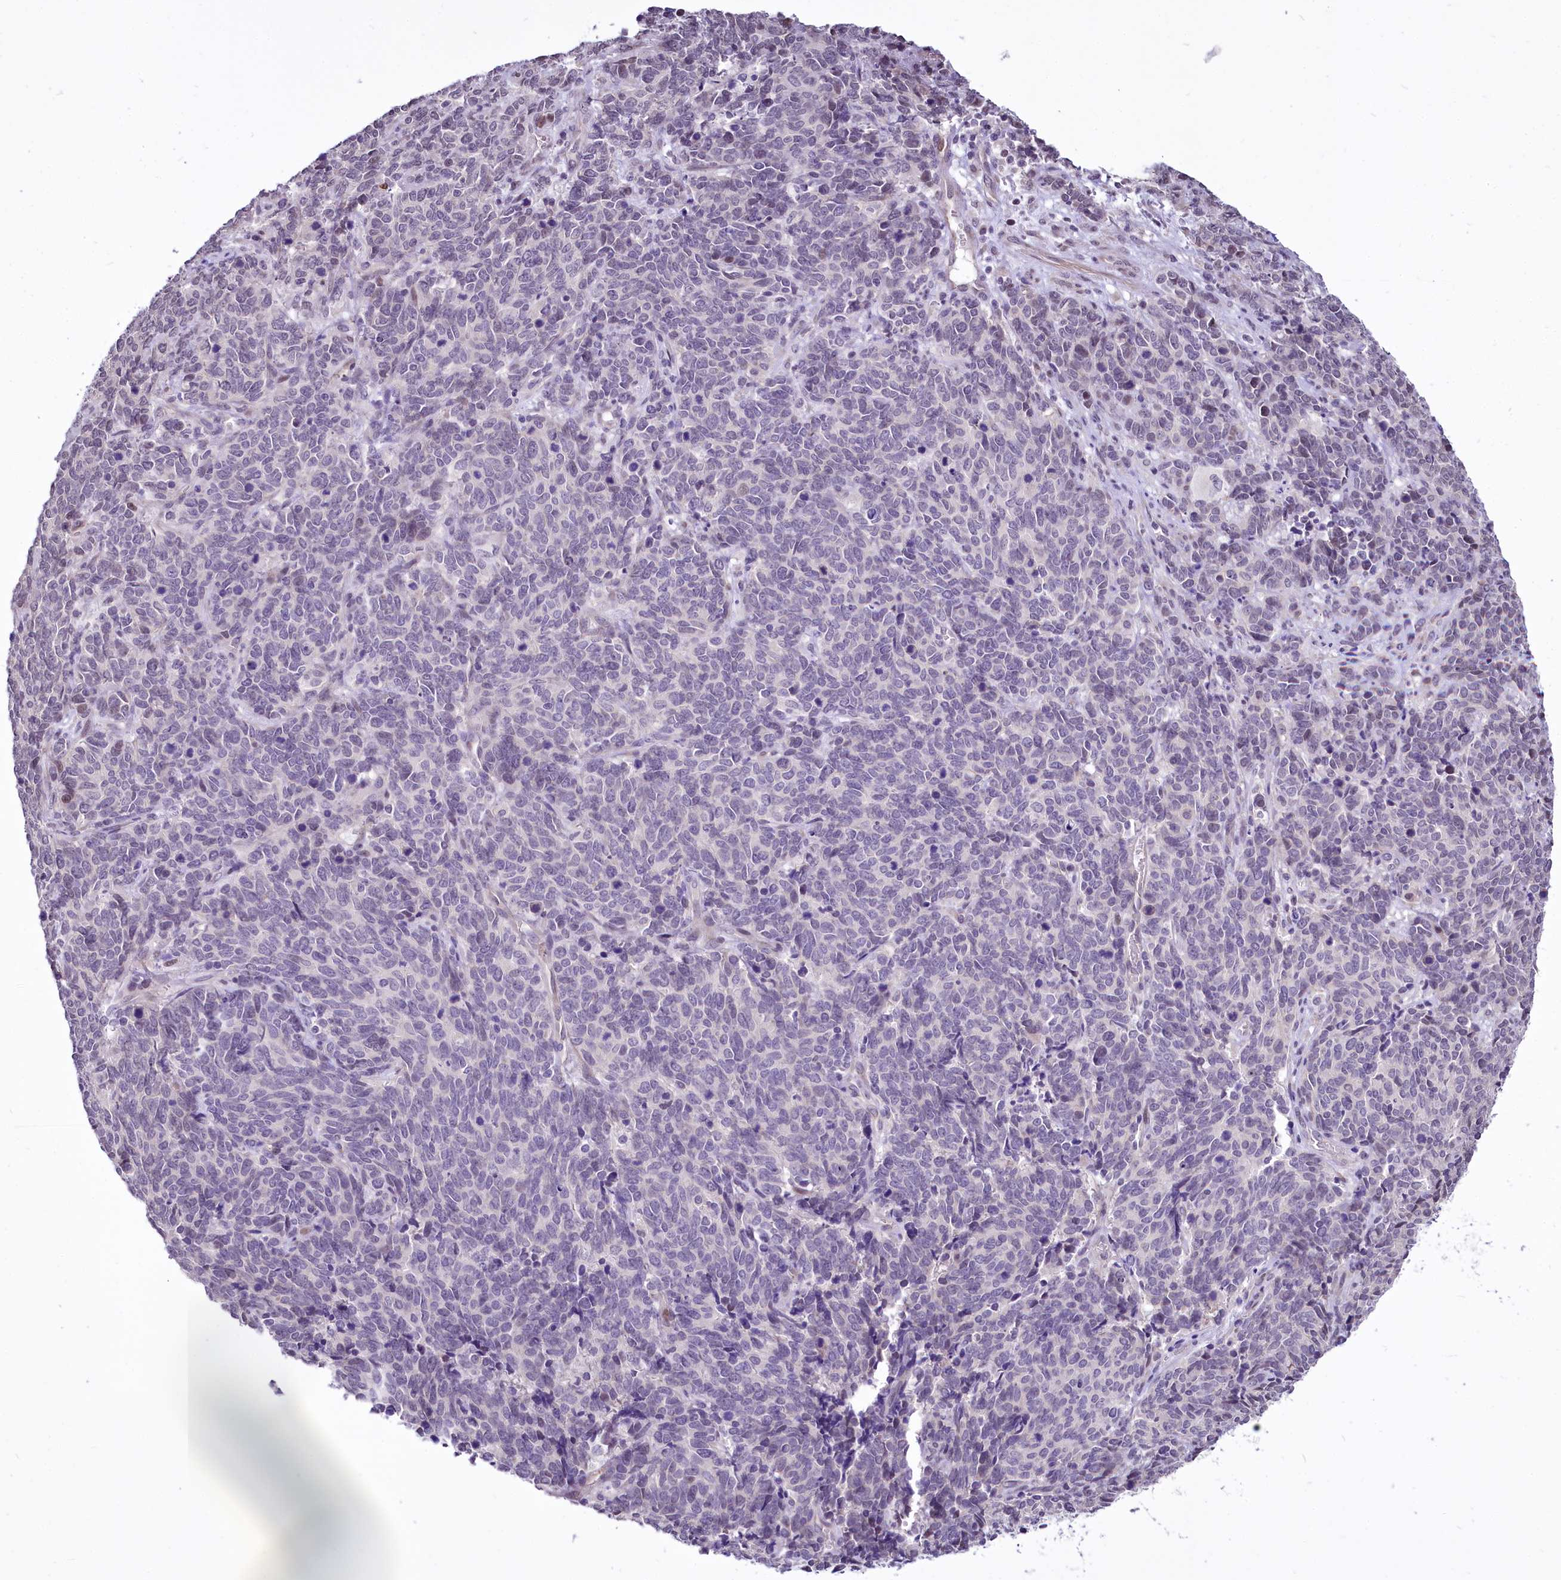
{"staining": {"intensity": "negative", "quantity": "none", "location": "none"}, "tissue": "cervical cancer", "cell_type": "Tumor cells", "image_type": "cancer", "snomed": [{"axis": "morphology", "description": "Squamous cell carcinoma, NOS"}, {"axis": "topography", "description": "Cervix"}], "caption": "The immunohistochemistry (IHC) photomicrograph has no significant positivity in tumor cells of squamous cell carcinoma (cervical) tissue.", "gene": "BANK1", "patient": {"sex": "female", "age": 60}}